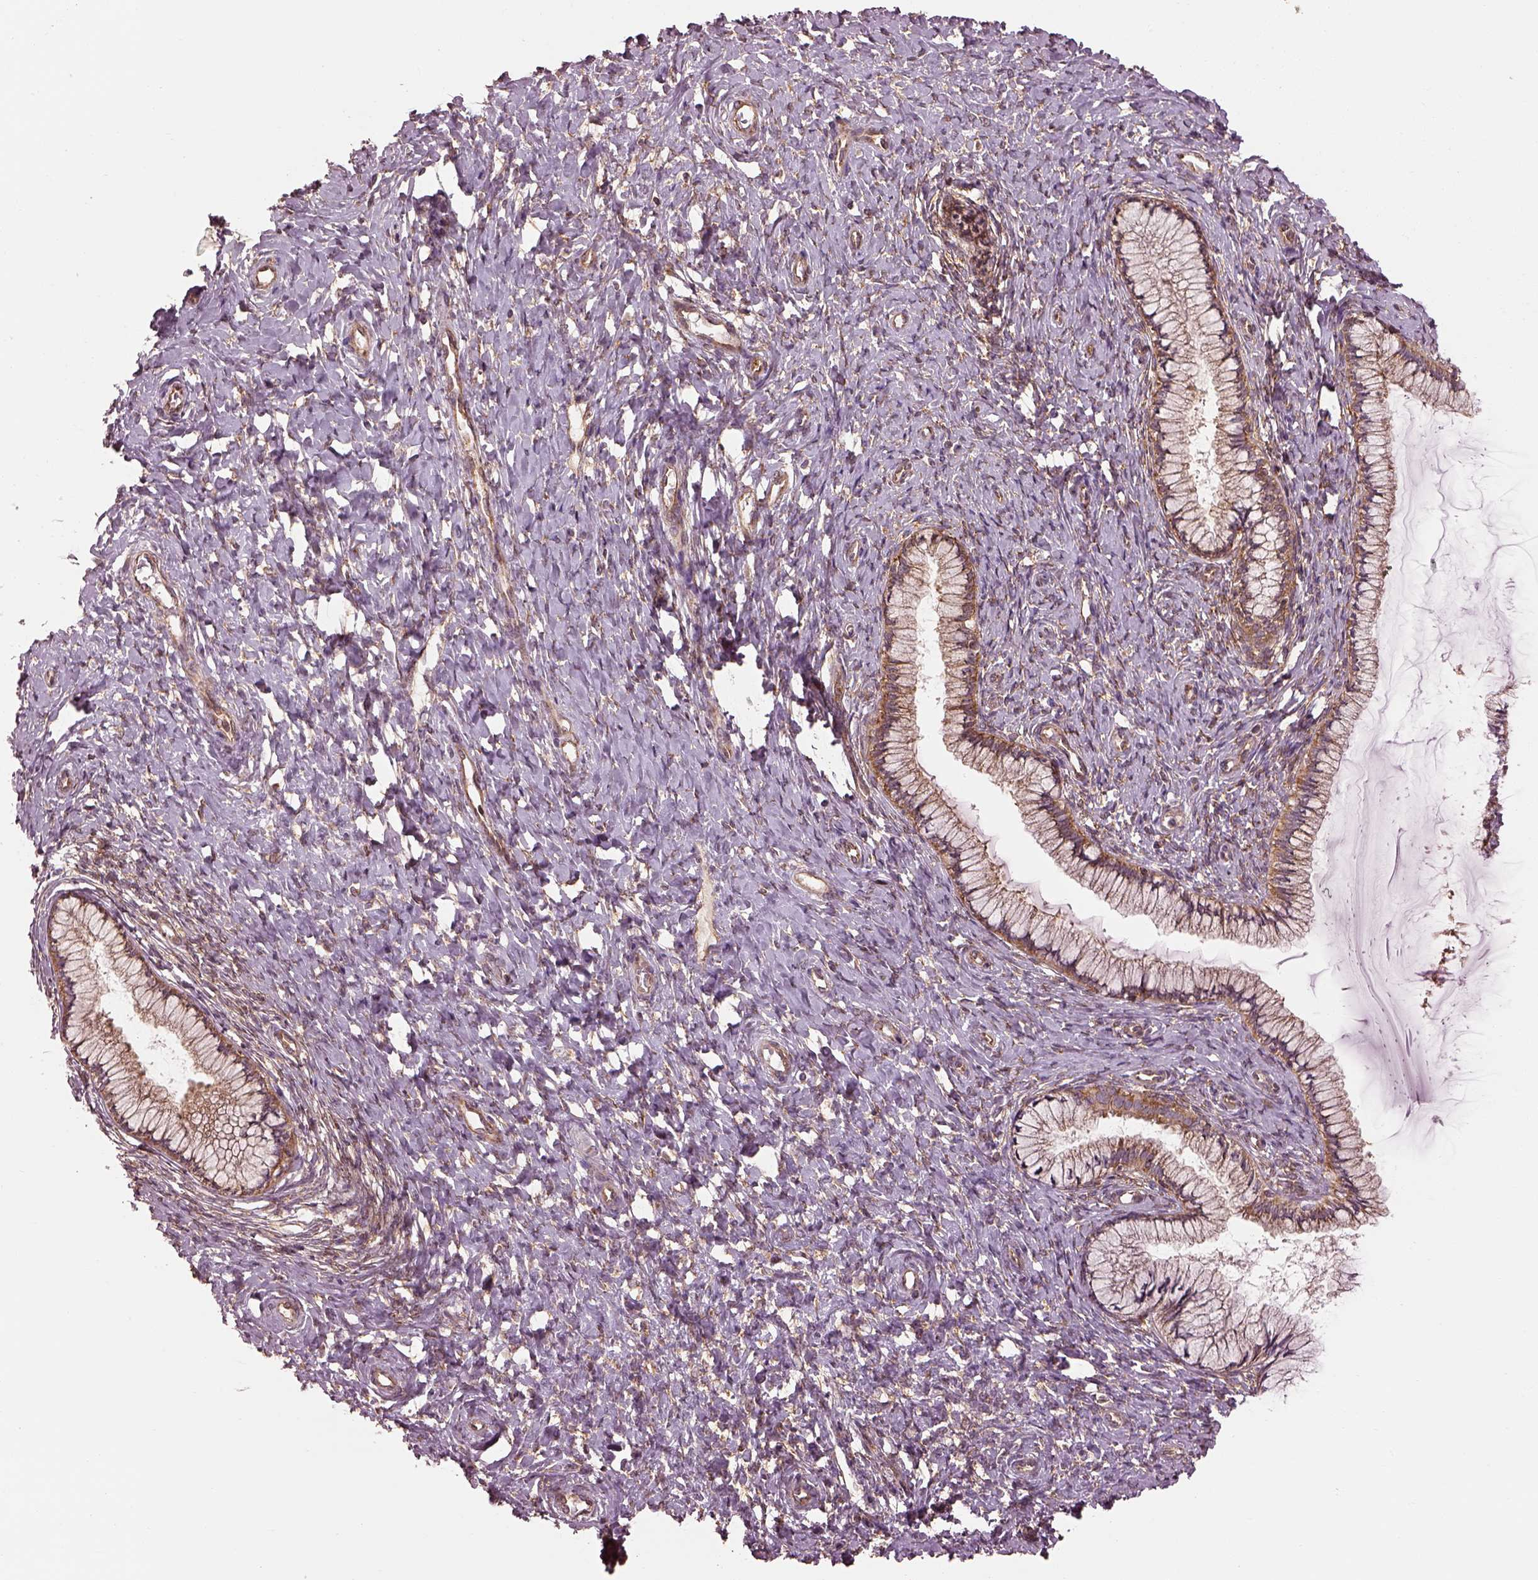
{"staining": {"intensity": "moderate", "quantity": "25%-75%", "location": "cytoplasmic/membranous"}, "tissue": "cervix", "cell_type": "Glandular cells", "image_type": "normal", "snomed": [{"axis": "morphology", "description": "Normal tissue, NOS"}, {"axis": "topography", "description": "Cervix"}], "caption": "About 25%-75% of glandular cells in normal cervix demonstrate moderate cytoplasmic/membranous protein expression as visualized by brown immunohistochemical staining.", "gene": "LSM14A", "patient": {"sex": "female", "age": 37}}